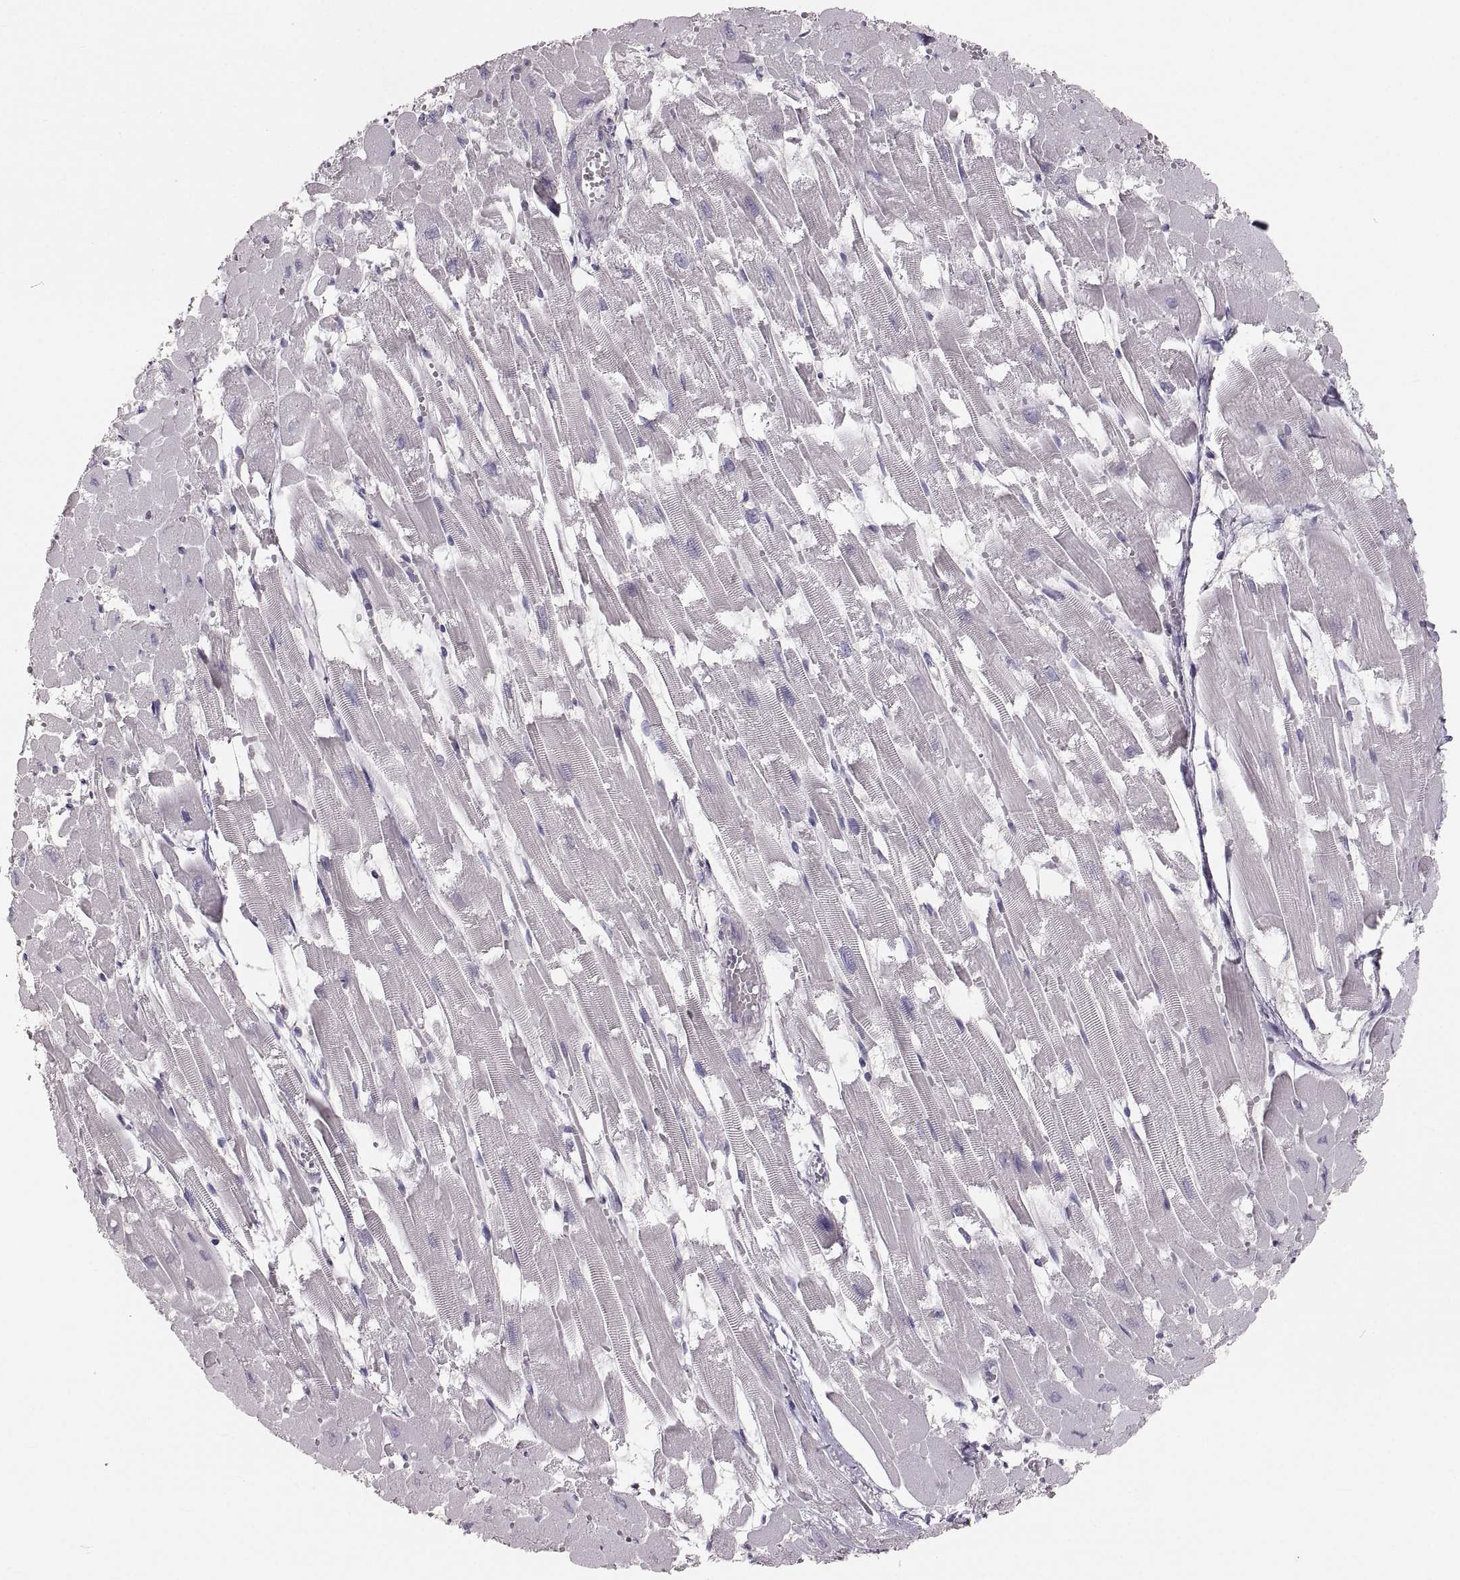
{"staining": {"intensity": "negative", "quantity": "none", "location": "none"}, "tissue": "heart muscle", "cell_type": "Cardiomyocytes", "image_type": "normal", "snomed": [{"axis": "morphology", "description": "Normal tissue, NOS"}, {"axis": "topography", "description": "Heart"}], "caption": "This is a micrograph of IHC staining of unremarkable heart muscle, which shows no positivity in cardiomyocytes. (Brightfield microscopy of DAB (3,3'-diaminobenzidine) immunohistochemistry at high magnification).", "gene": "RUNDC3A", "patient": {"sex": "female", "age": 52}}